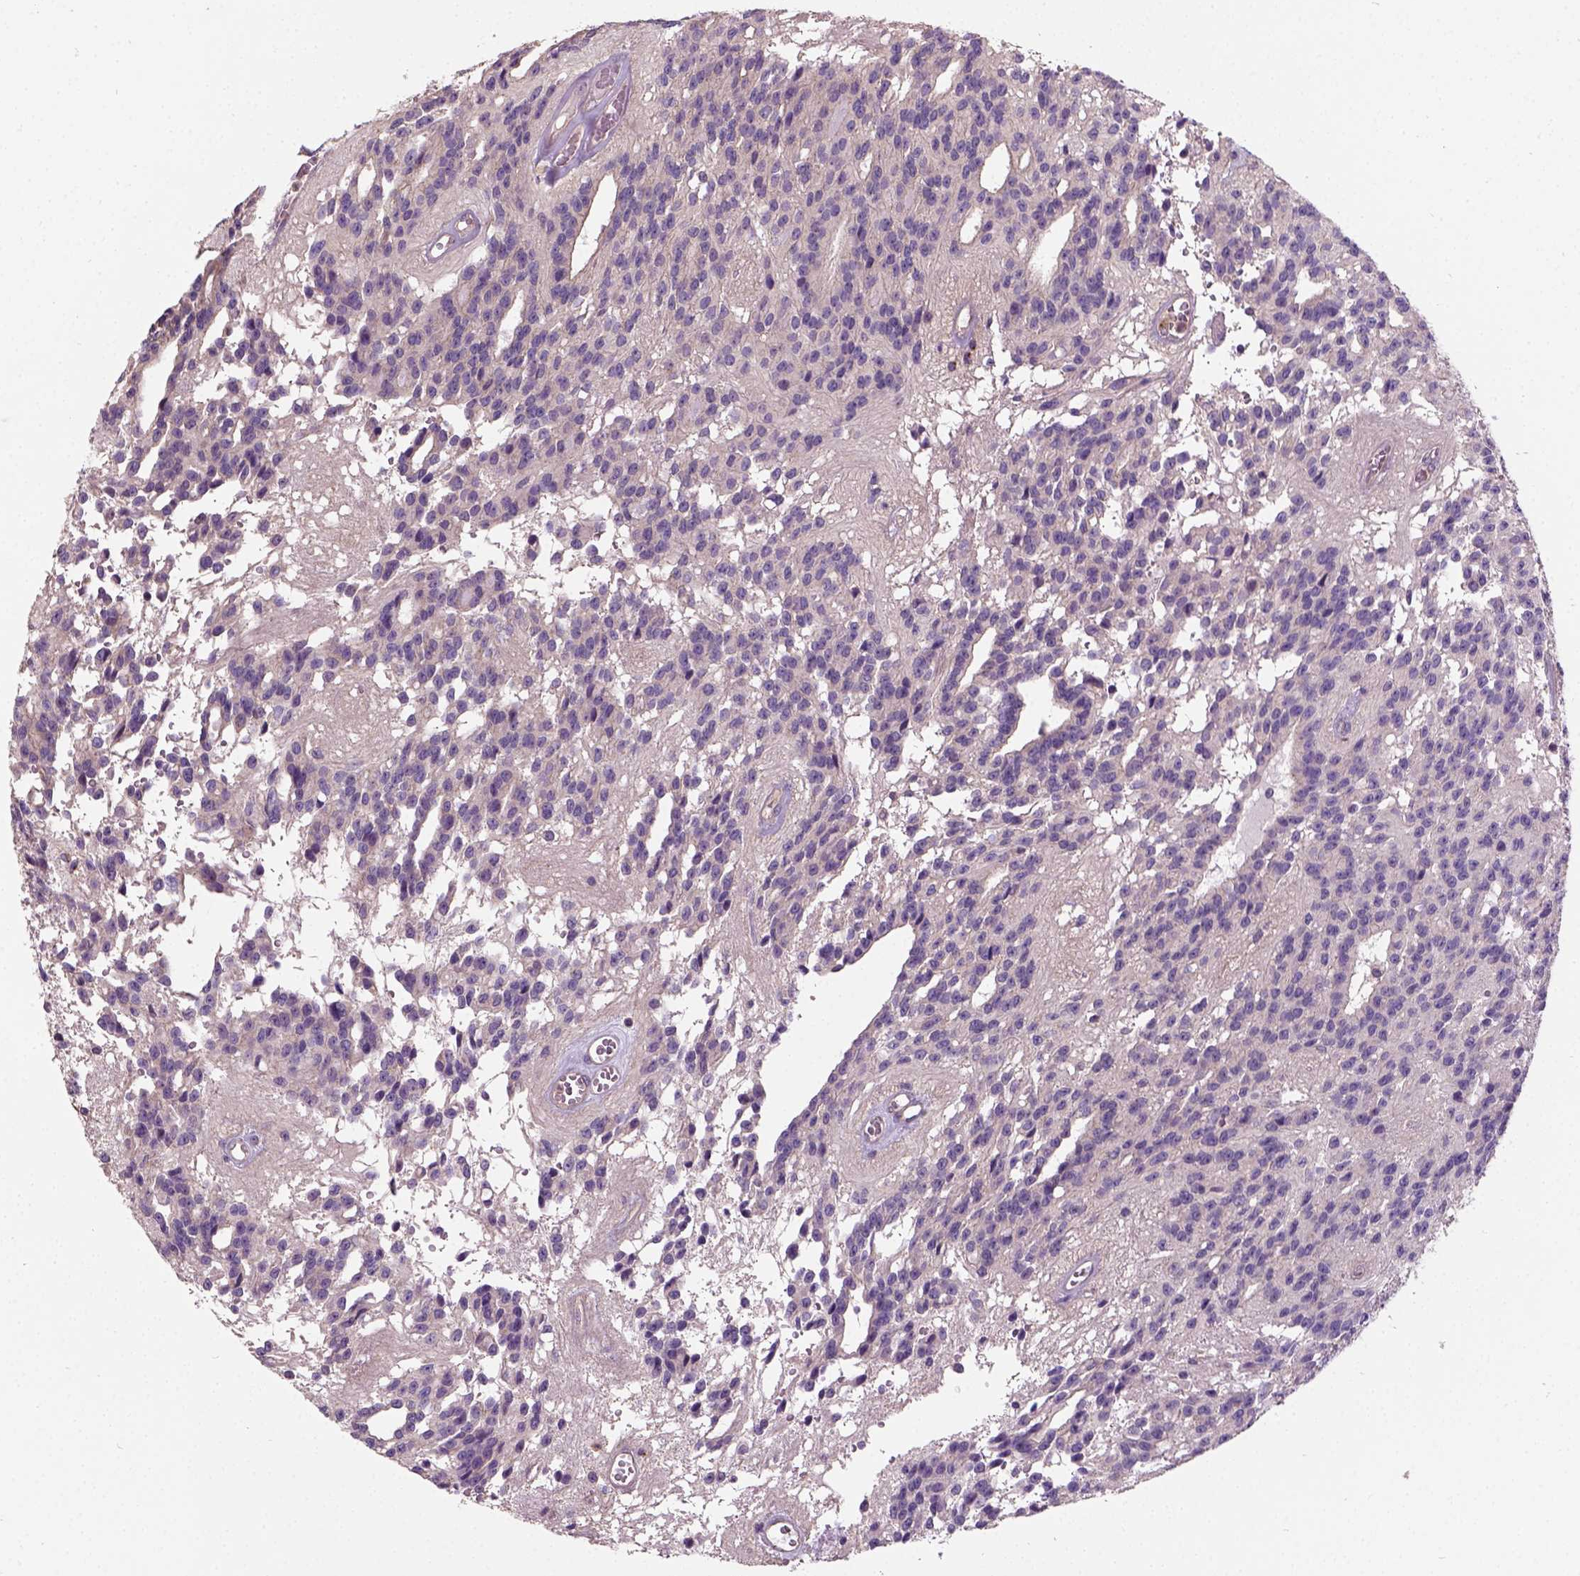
{"staining": {"intensity": "weak", "quantity": "25%-75%", "location": "cytoplasmic/membranous"}, "tissue": "glioma", "cell_type": "Tumor cells", "image_type": "cancer", "snomed": [{"axis": "morphology", "description": "Glioma, malignant, Low grade"}, {"axis": "topography", "description": "Brain"}], "caption": "Protein staining of glioma tissue shows weak cytoplasmic/membranous expression in about 25%-75% of tumor cells.", "gene": "CRACR2A", "patient": {"sex": "male", "age": 31}}